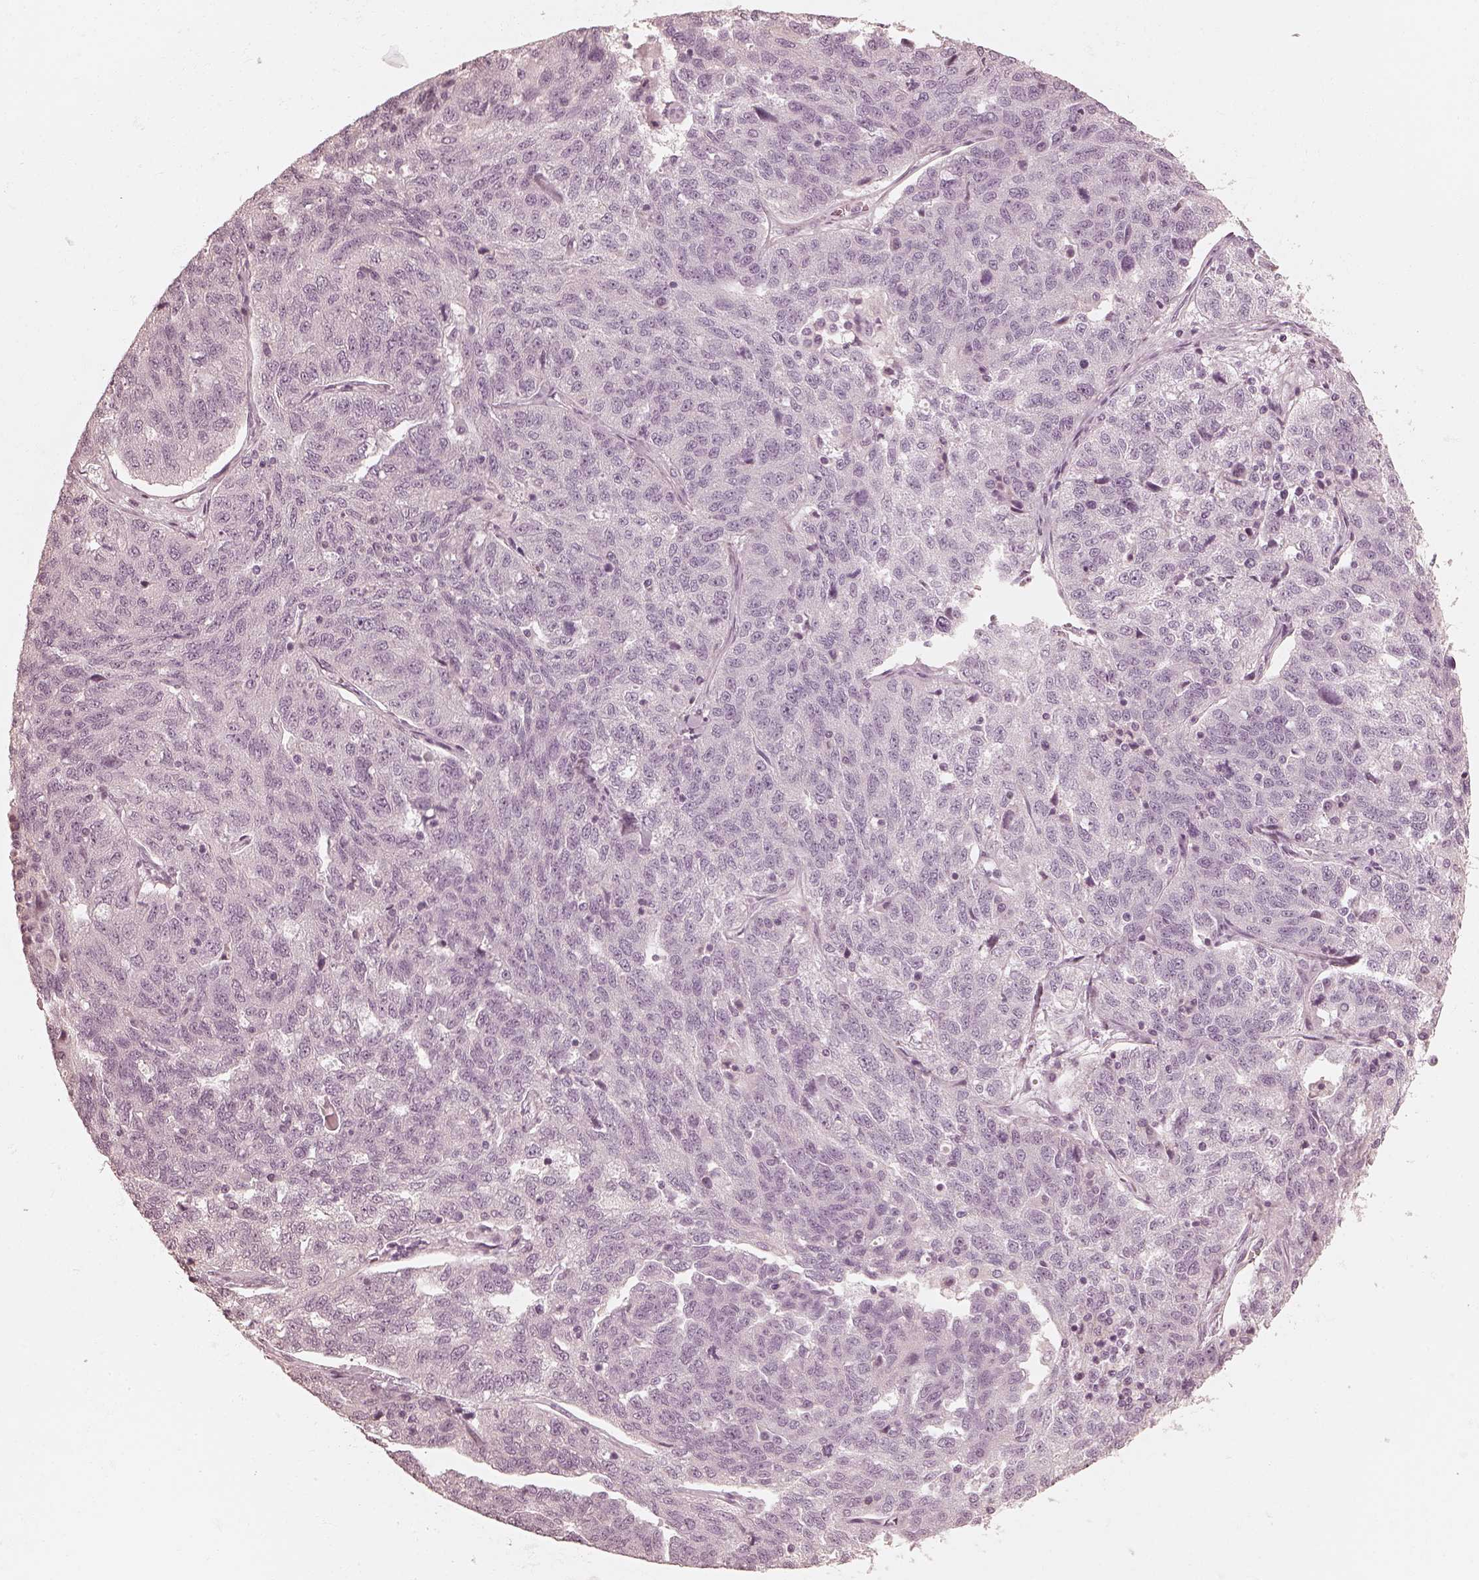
{"staining": {"intensity": "negative", "quantity": "none", "location": "none"}, "tissue": "ovarian cancer", "cell_type": "Tumor cells", "image_type": "cancer", "snomed": [{"axis": "morphology", "description": "Cystadenocarcinoma, serous, NOS"}, {"axis": "topography", "description": "Ovary"}], "caption": "Photomicrograph shows no protein positivity in tumor cells of serous cystadenocarcinoma (ovarian) tissue. (DAB immunohistochemistry (IHC), high magnification).", "gene": "CALR3", "patient": {"sex": "female", "age": 71}}